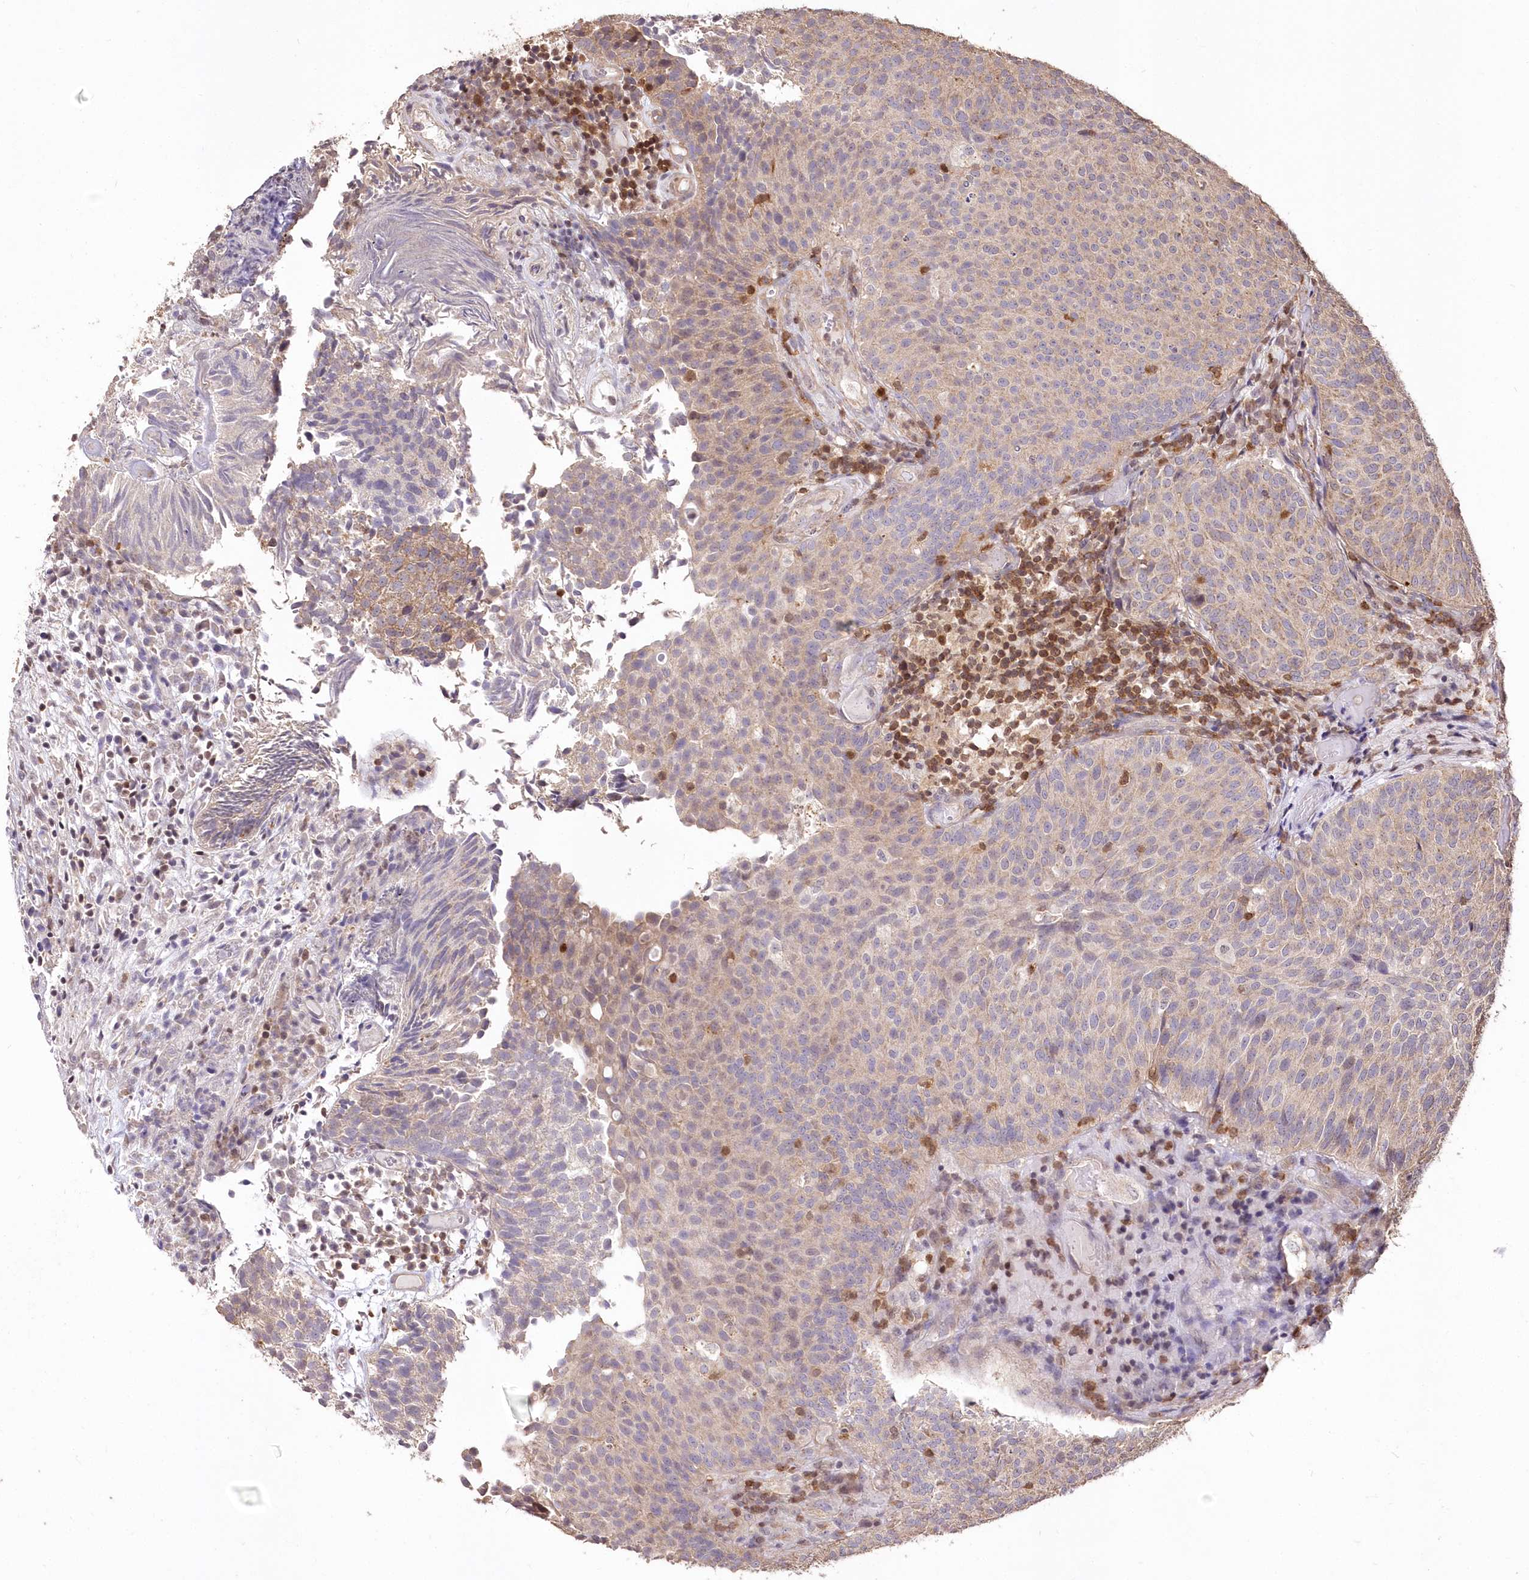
{"staining": {"intensity": "negative", "quantity": "none", "location": "none"}, "tissue": "urothelial cancer", "cell_type": "Tumor cells", "image_type": "cancer", "snomed": [{"axis": "morphology", "description": "Urothelial carcinoma, Low grade"}, {"axis": "topography", "description": "Urinary bladder"}], "caption": "This micrograph is of urothelial carcinoma (low-grade) stained with immunohistochemistry (IHC) to label a protein in brown with the nuclei are counter-stained blue. There is no staining in tumor cells. Brightfield microscopy of IHC stained with DAB (3,3'-diaminobenzidine) (brown) and hematoxylin (blue), captured at high magnification.", "gene": "STK17B", "patient": {"sex": "male", "age": 86}}